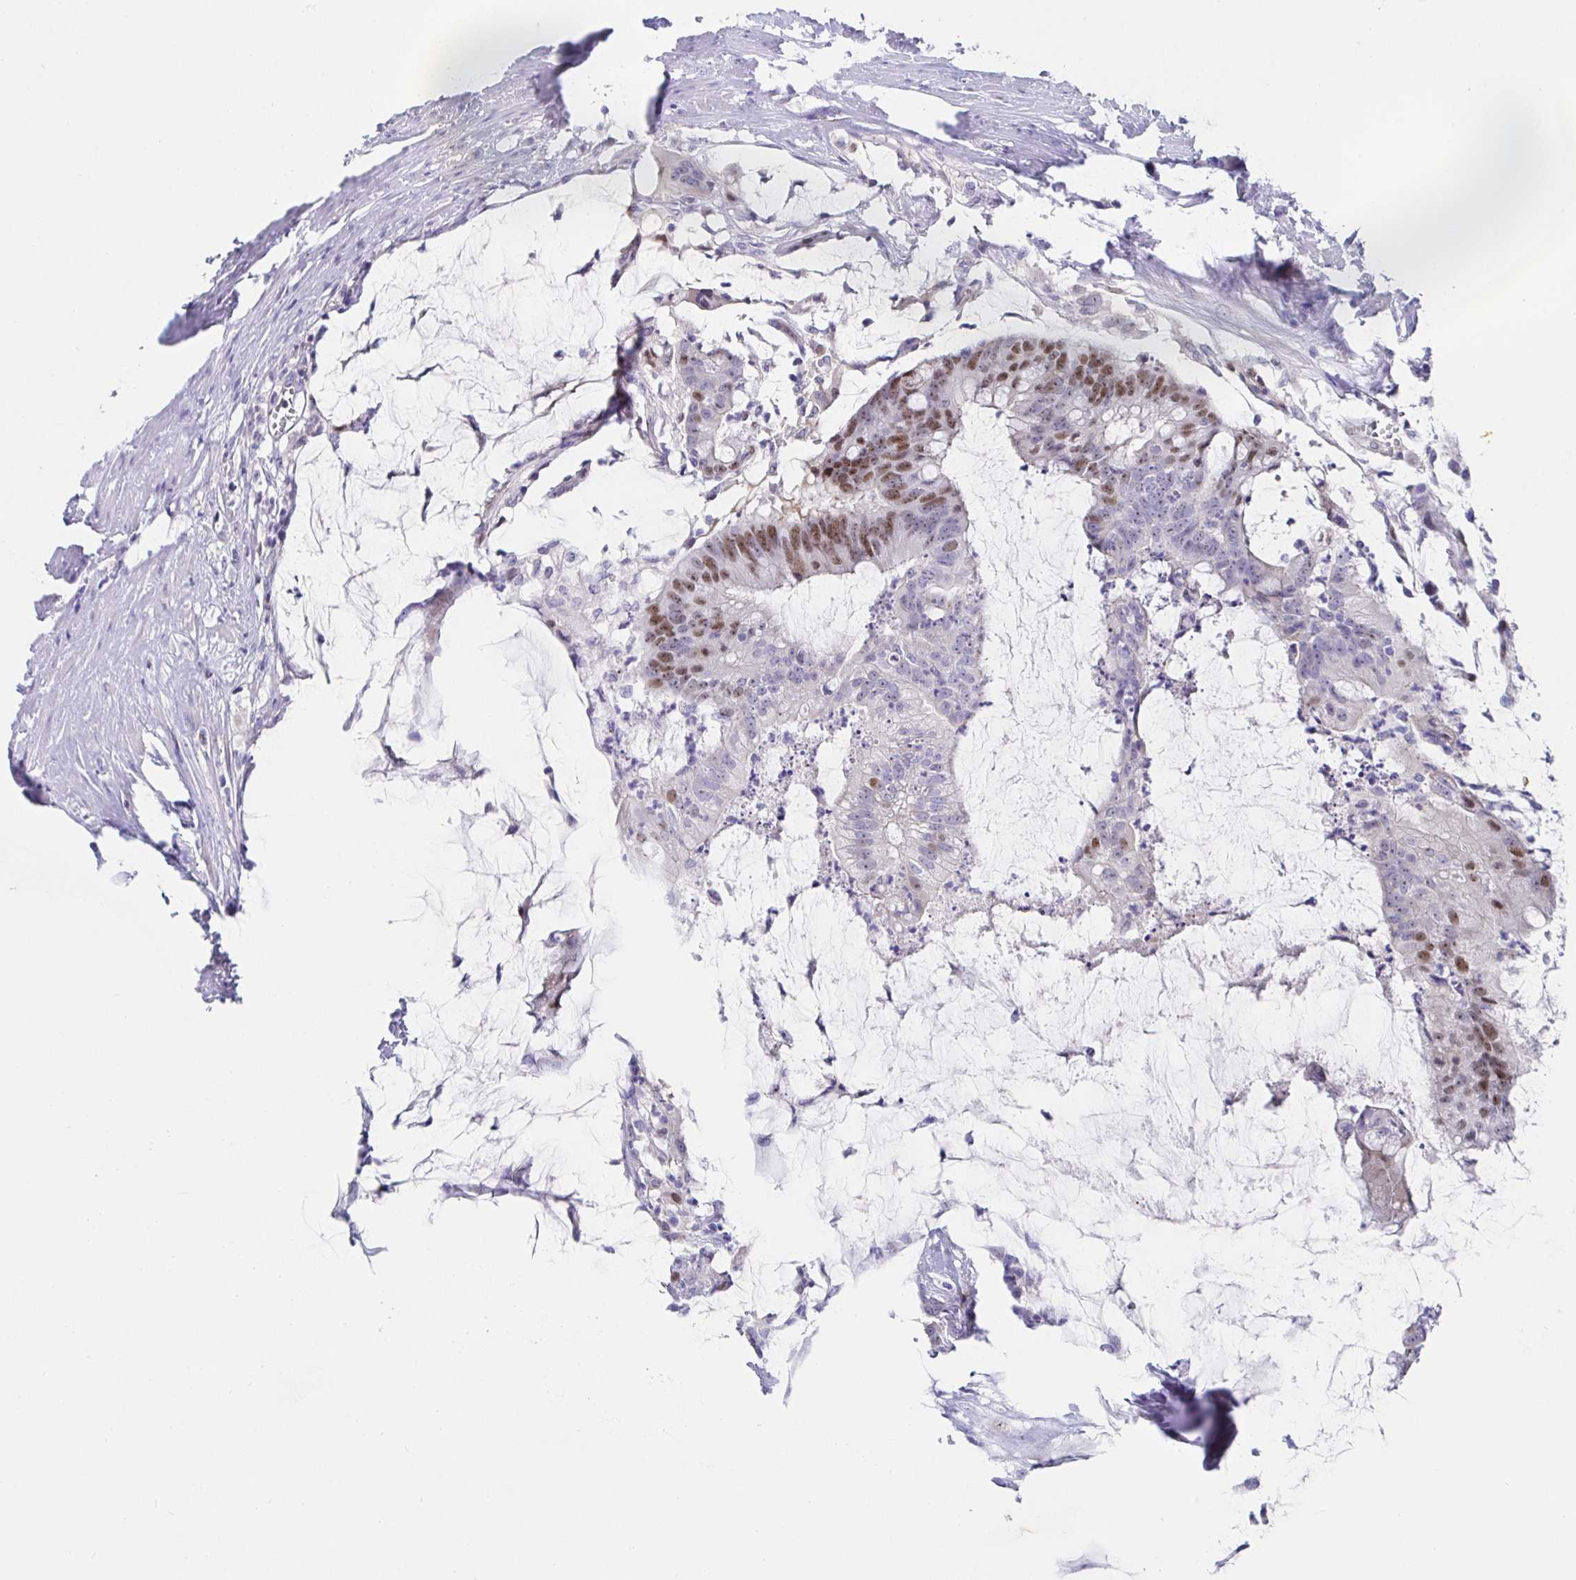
{"staining": {"intensity": "moderate", "quantity": "25%-75%", "location": "nuclear"}, "tissue": "colorectal cancer", "cell_type": "Tumor cells", "image_type": "cancer", "snomed": [{"axis": "morphology", "description": "Adenocarcinoma, NOS"}, {"axis": "topography", "description": "Colon"}], "caption": "There is medium levels of moderate nuclear staining in tumor cells of colorectal cancer (adenocarcinoma), as demonstrated by immunohistochemical staining (brown color).", "gene": "TIMELESS", "patient": {"sex": "male", "age": 62}}